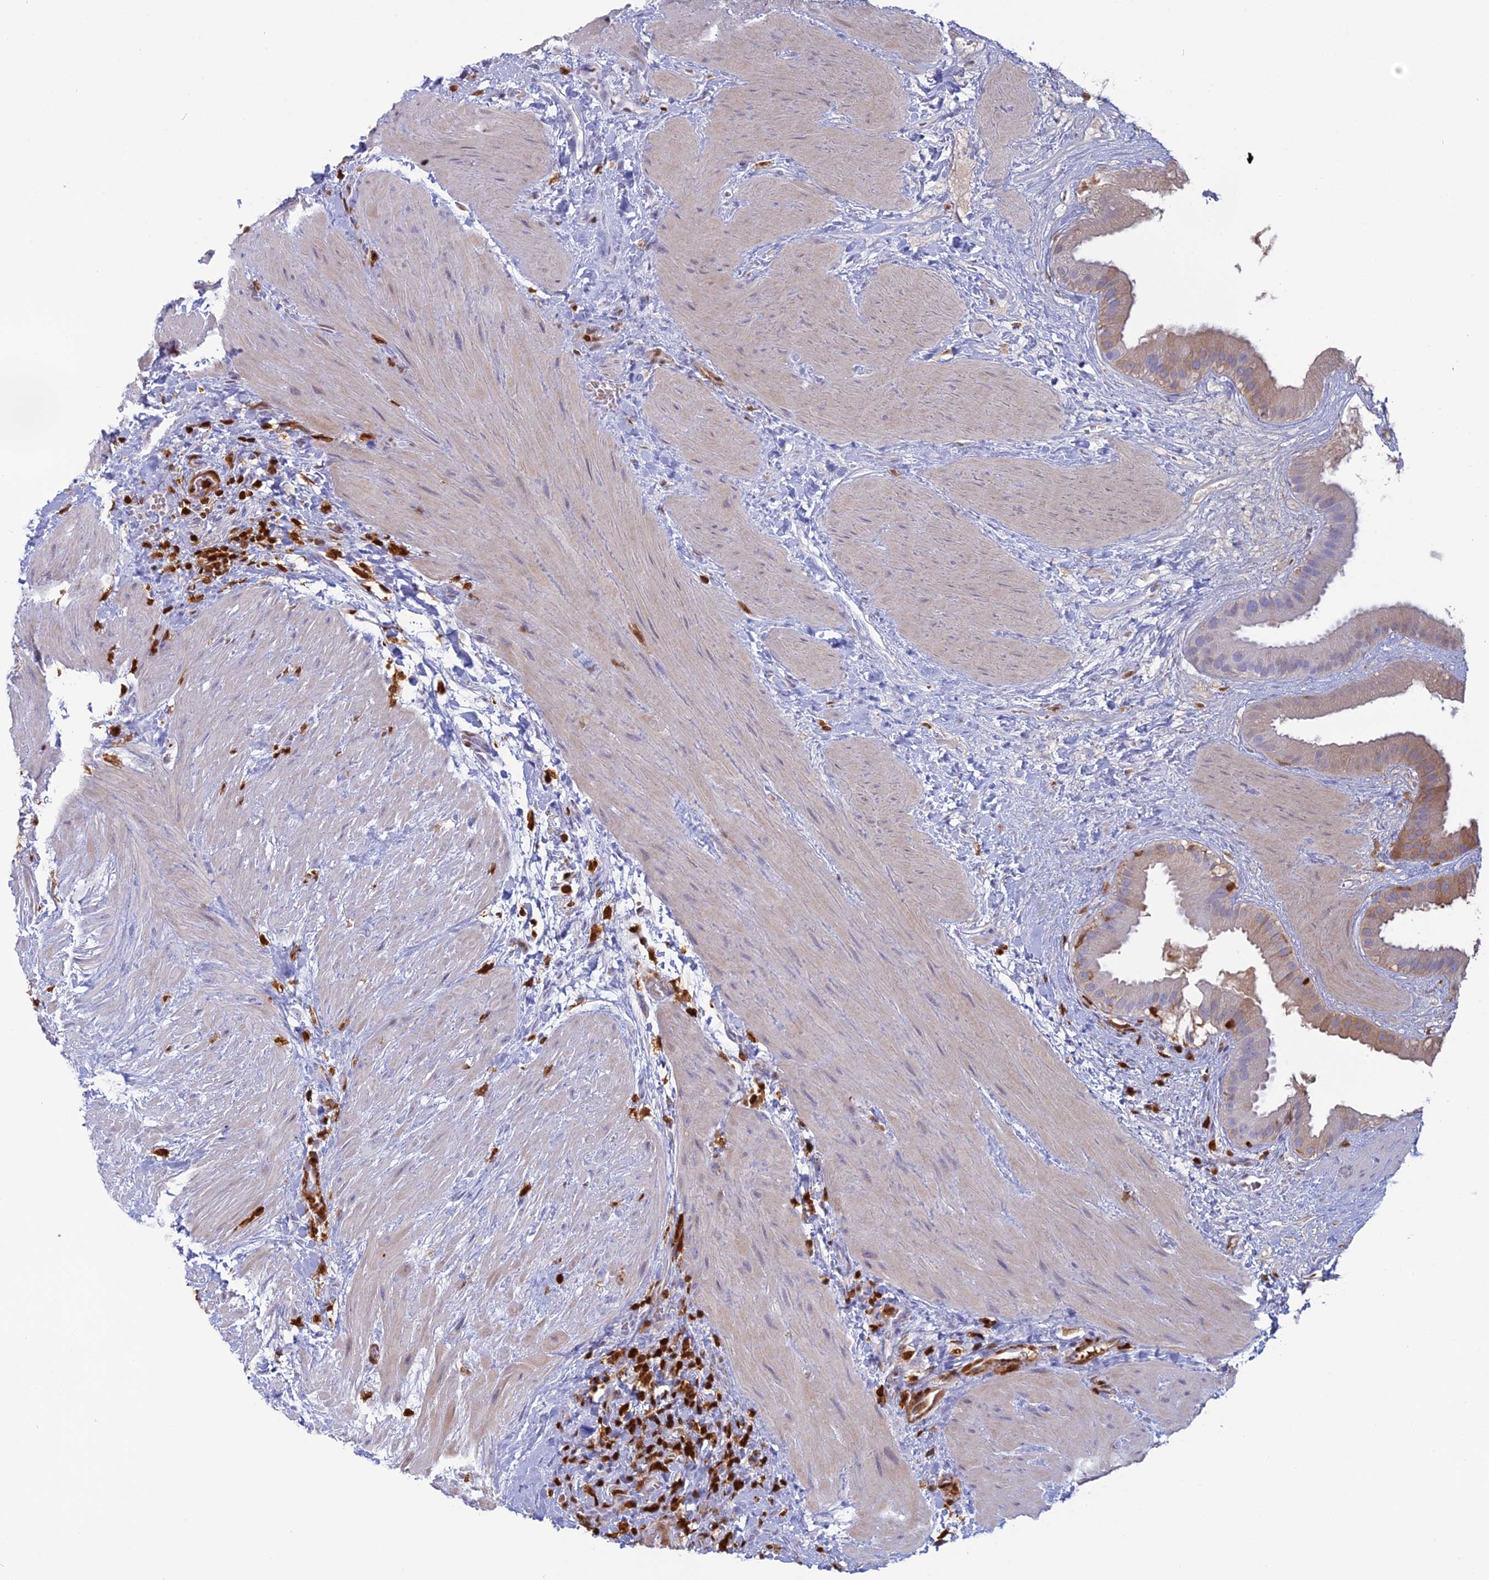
{"staining": {"intensity": "moderate", "quantity": "25%-75%", "location": "cytoplasmic/membranous"}, "tissue": "gallbladder", "cell_type": "Glandular cells", "image_type": "normal", "snomed": [{"axis": "morphology", "description": "Normal tissue, NOS"}, {"axis": "topography", "description": "Gallbladder"}], "caption": "Immunohistochemical staining of unremarkable gallbladder reveals medium levels of moderate cytoplasmic/membranous expression in about 25%-75% of glandular cells. (IHC, brightfield microscopy, high magnification).", "gene": "PGBD4", "patient": {"sex": "male", "age": 55}}